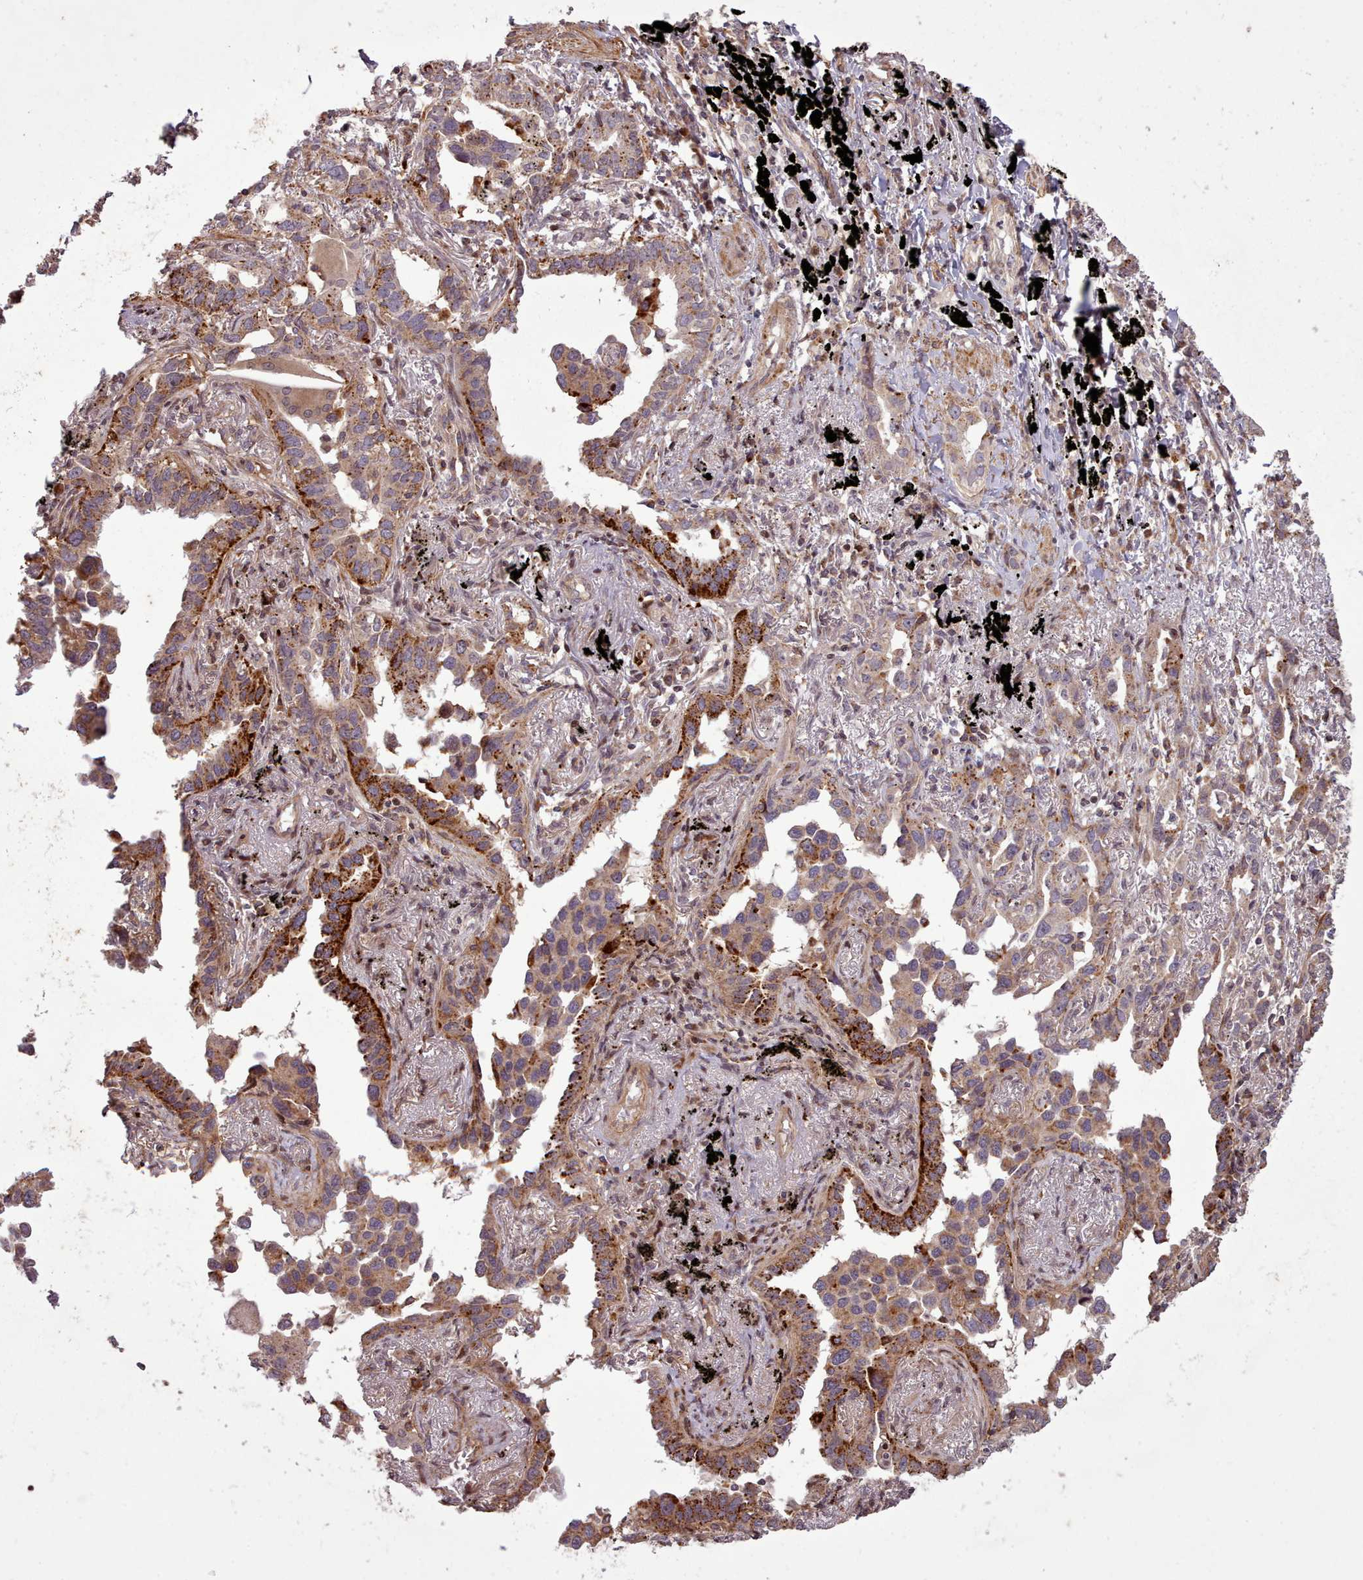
{"staining": {"intensity": "strong", "quantity": "25%-75%", "location": "cytoplasmic/membranous"}, "tissue": "lung cancer", "cell_type": "Tumor cells", "image_type": "cancer", "snomed": [{"axis": "morphology", "description": "Adenocarcinoma, NOS"}, {"axis": "topography", "description": "Lung"}], "caption": "Immunohistochemistry (IHC) of lung adenocarcinoma displays high levels of strong cytoplasmic/membranous expression in approximately 25%-75% of tumor cells.", "gene": "NLRP7", "patient": {"sex": "male", "age": 67}}